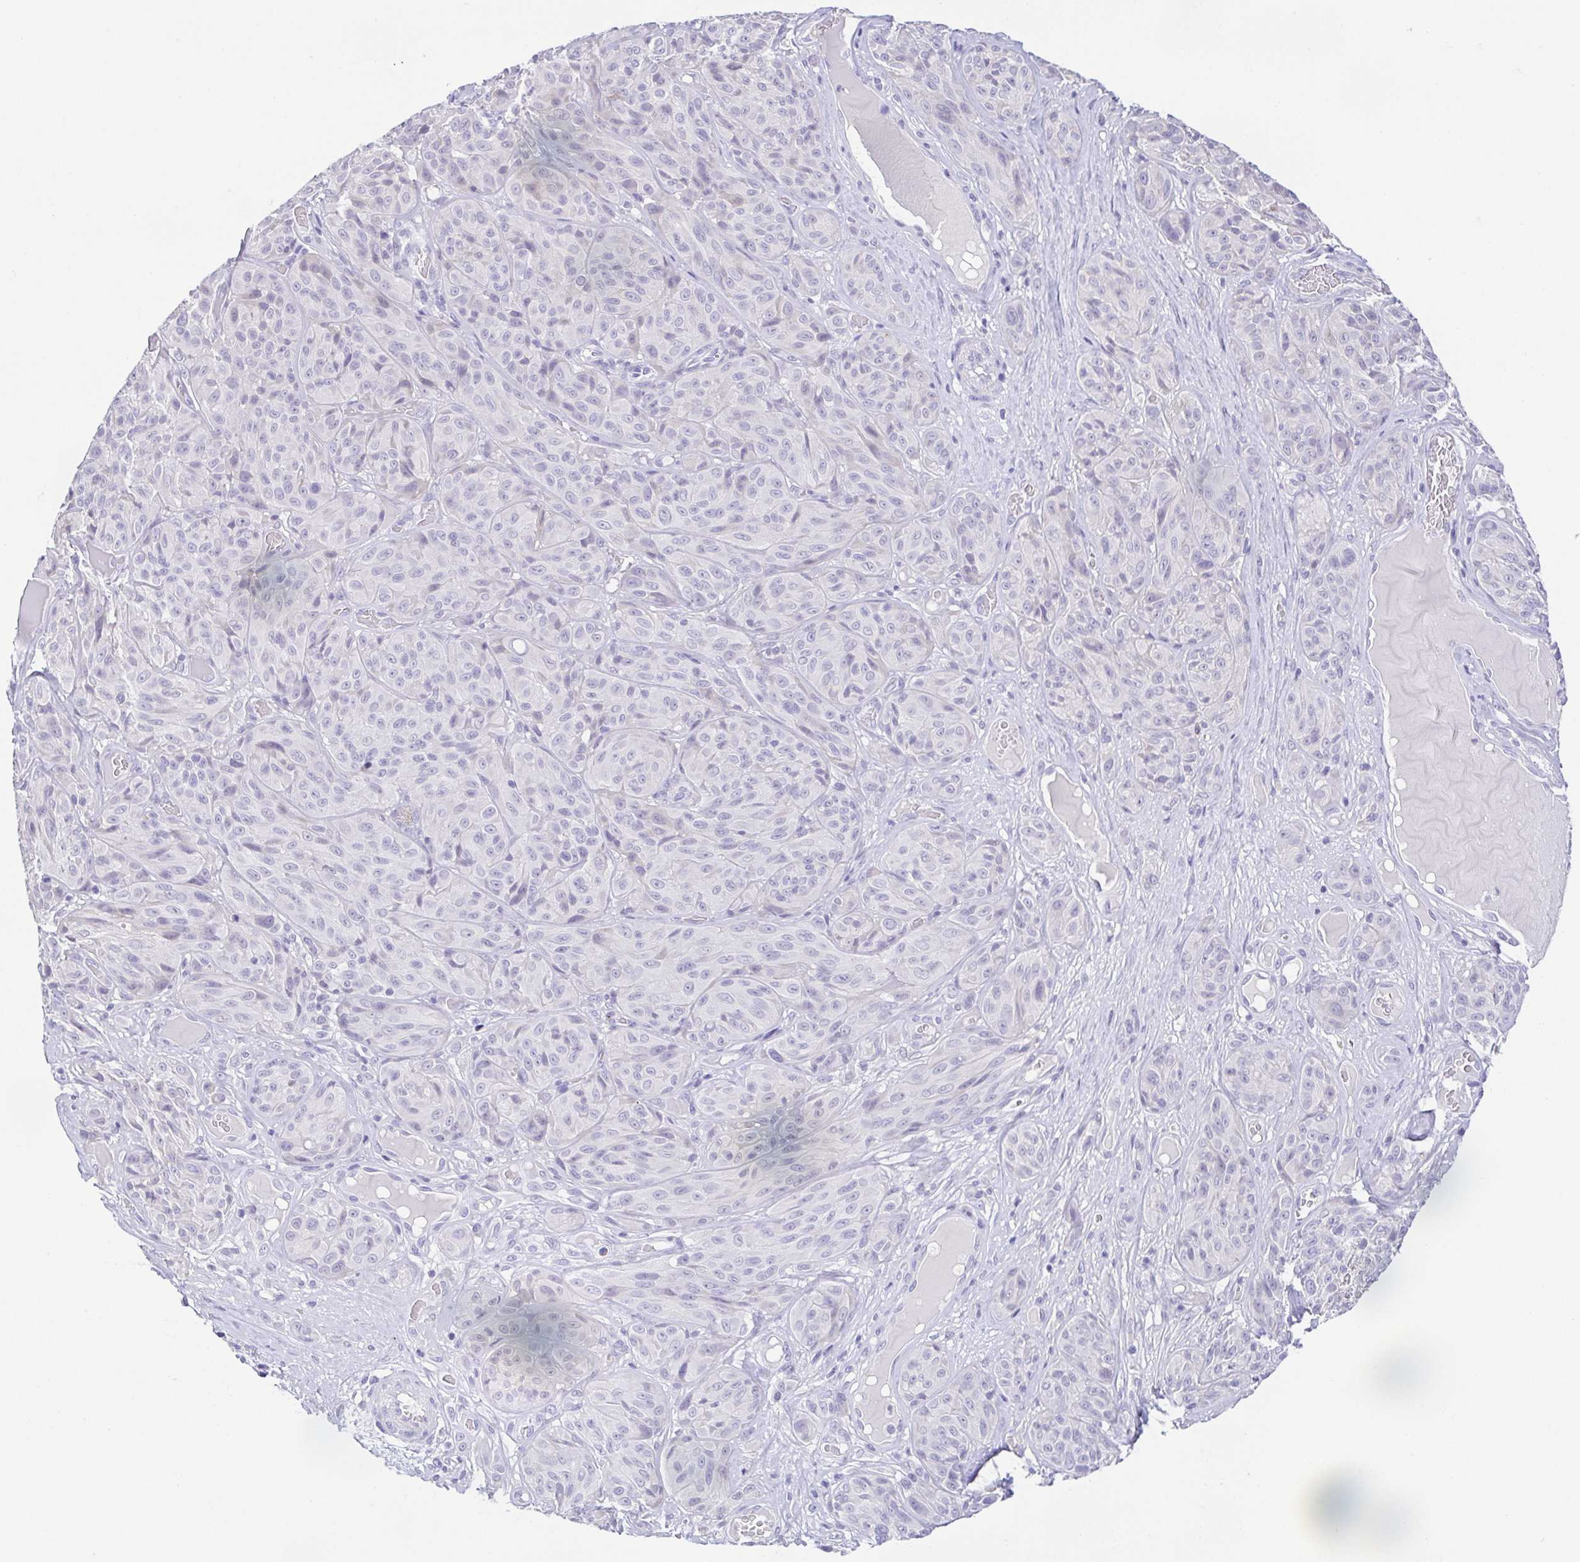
{"staining": {"intensity": "negative", "quantity": "none", "location": "none"}, "tissue": "melanoma", "cell_type": "Tumor cells", "image_type": "cancer", "snomed": [{"axis": "morphology", "description": "Malignant melanoma, NOS"}, {"axis": "topography", "description": "Skin"}], "caption": "Malignant melanoma stained for a protein using immunohistochemistry (IHC) exhibits no expression tumor cells.", "gene": "HAPLN2", "patient": {"sex": "male", "age": 91}}